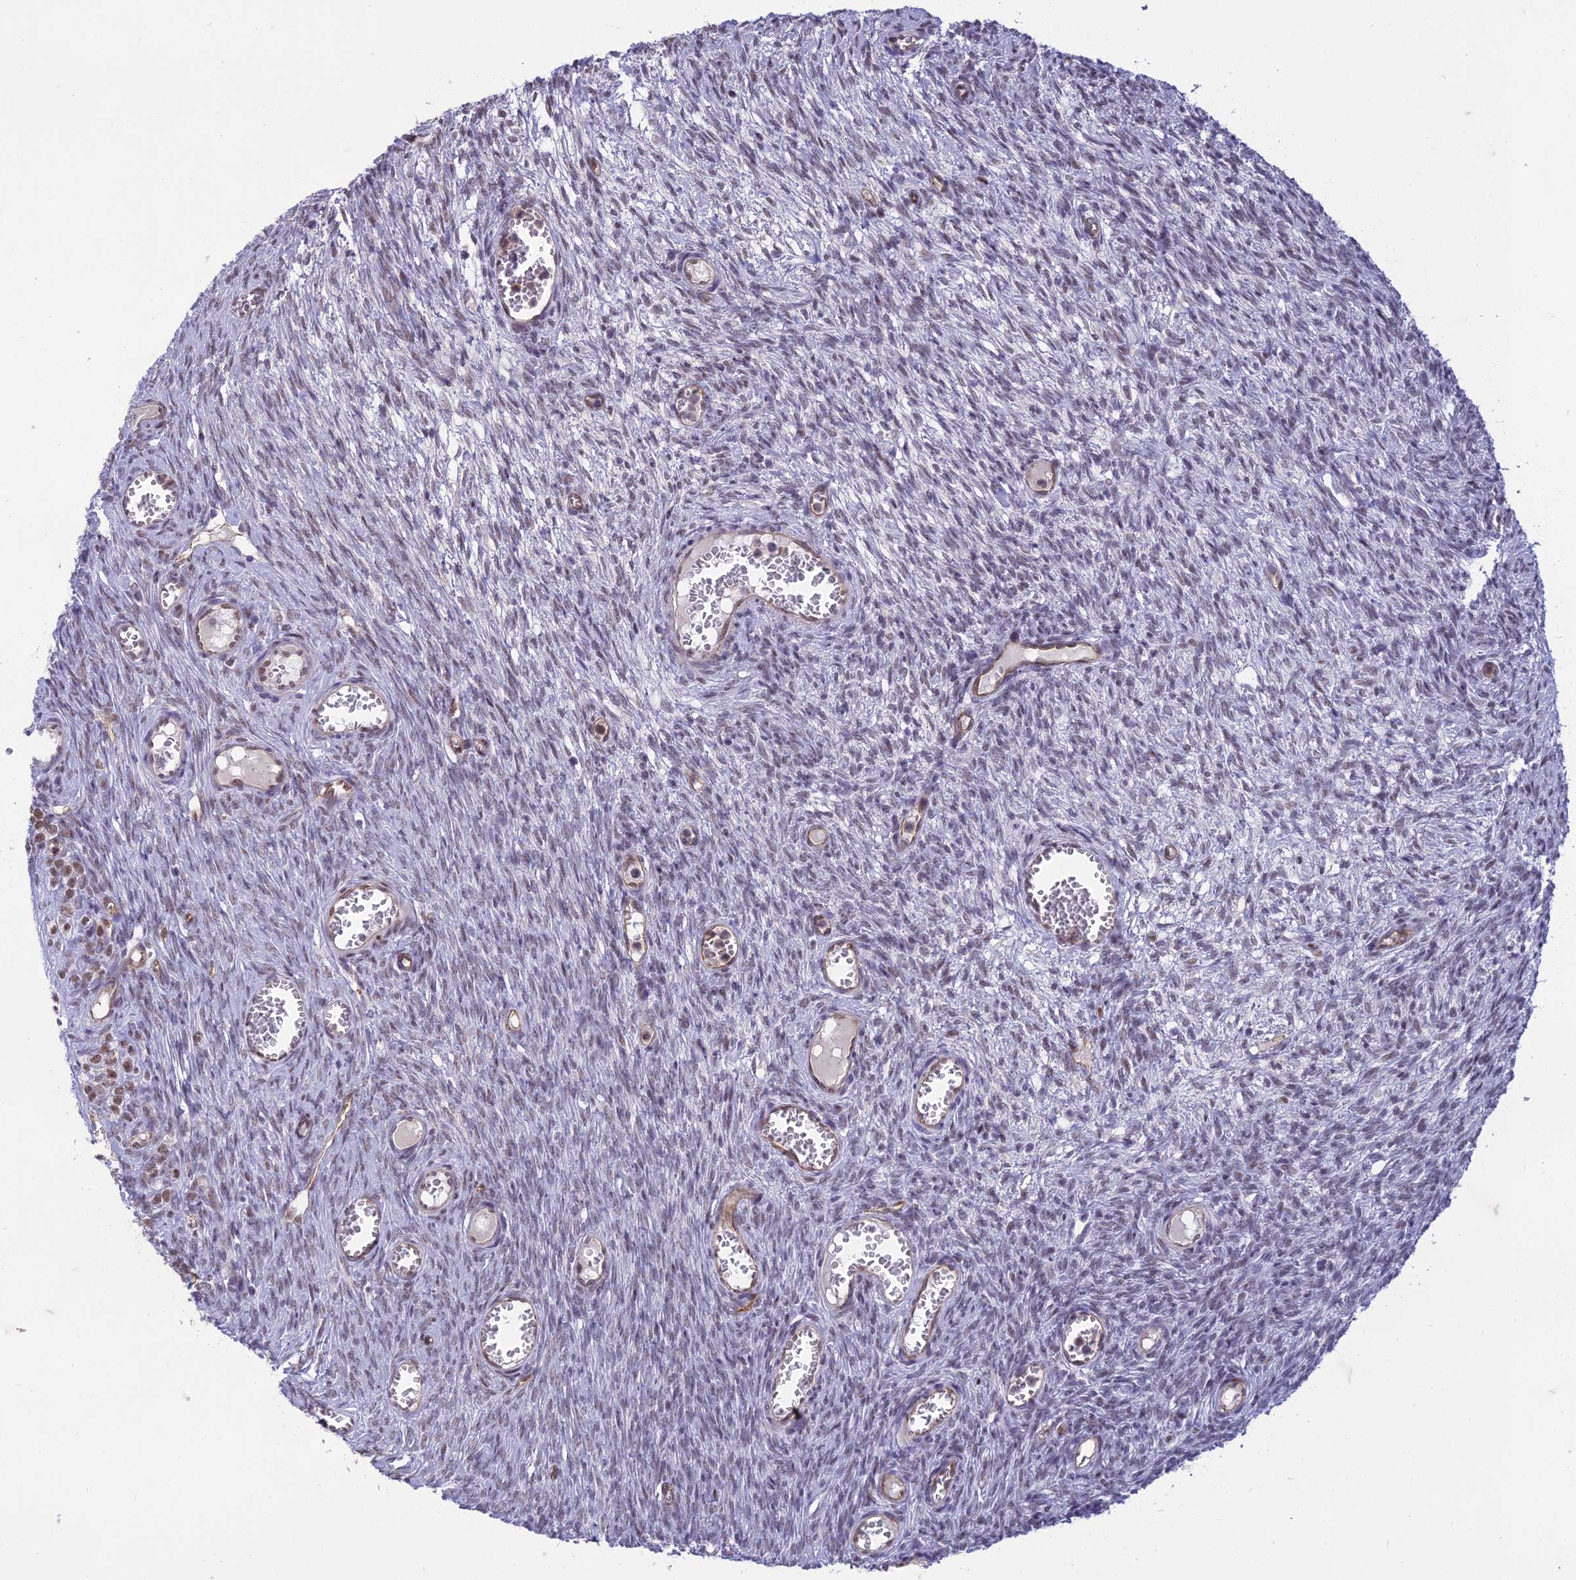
{"staining": {"intensity": "weak", "quantity": ">75%", "location": "nuclear"}, "tissue": "ovary", "cell_type": "Follicle cells", "image_type": "normal", "snomed": [{"axis": "morphology", "description": "Normal tissue, NOS"}, {"axis": "topography", "description": "Ovary"}], "caption": "Immunohistochemistry (IHC) (DAB) staining of unremarkable ovary demonstrates weak nuclear protein positivity in approximately >75% of follicle cells.", "gene": "RANBP3", "patient": {"sex": "female", "age": 44}}